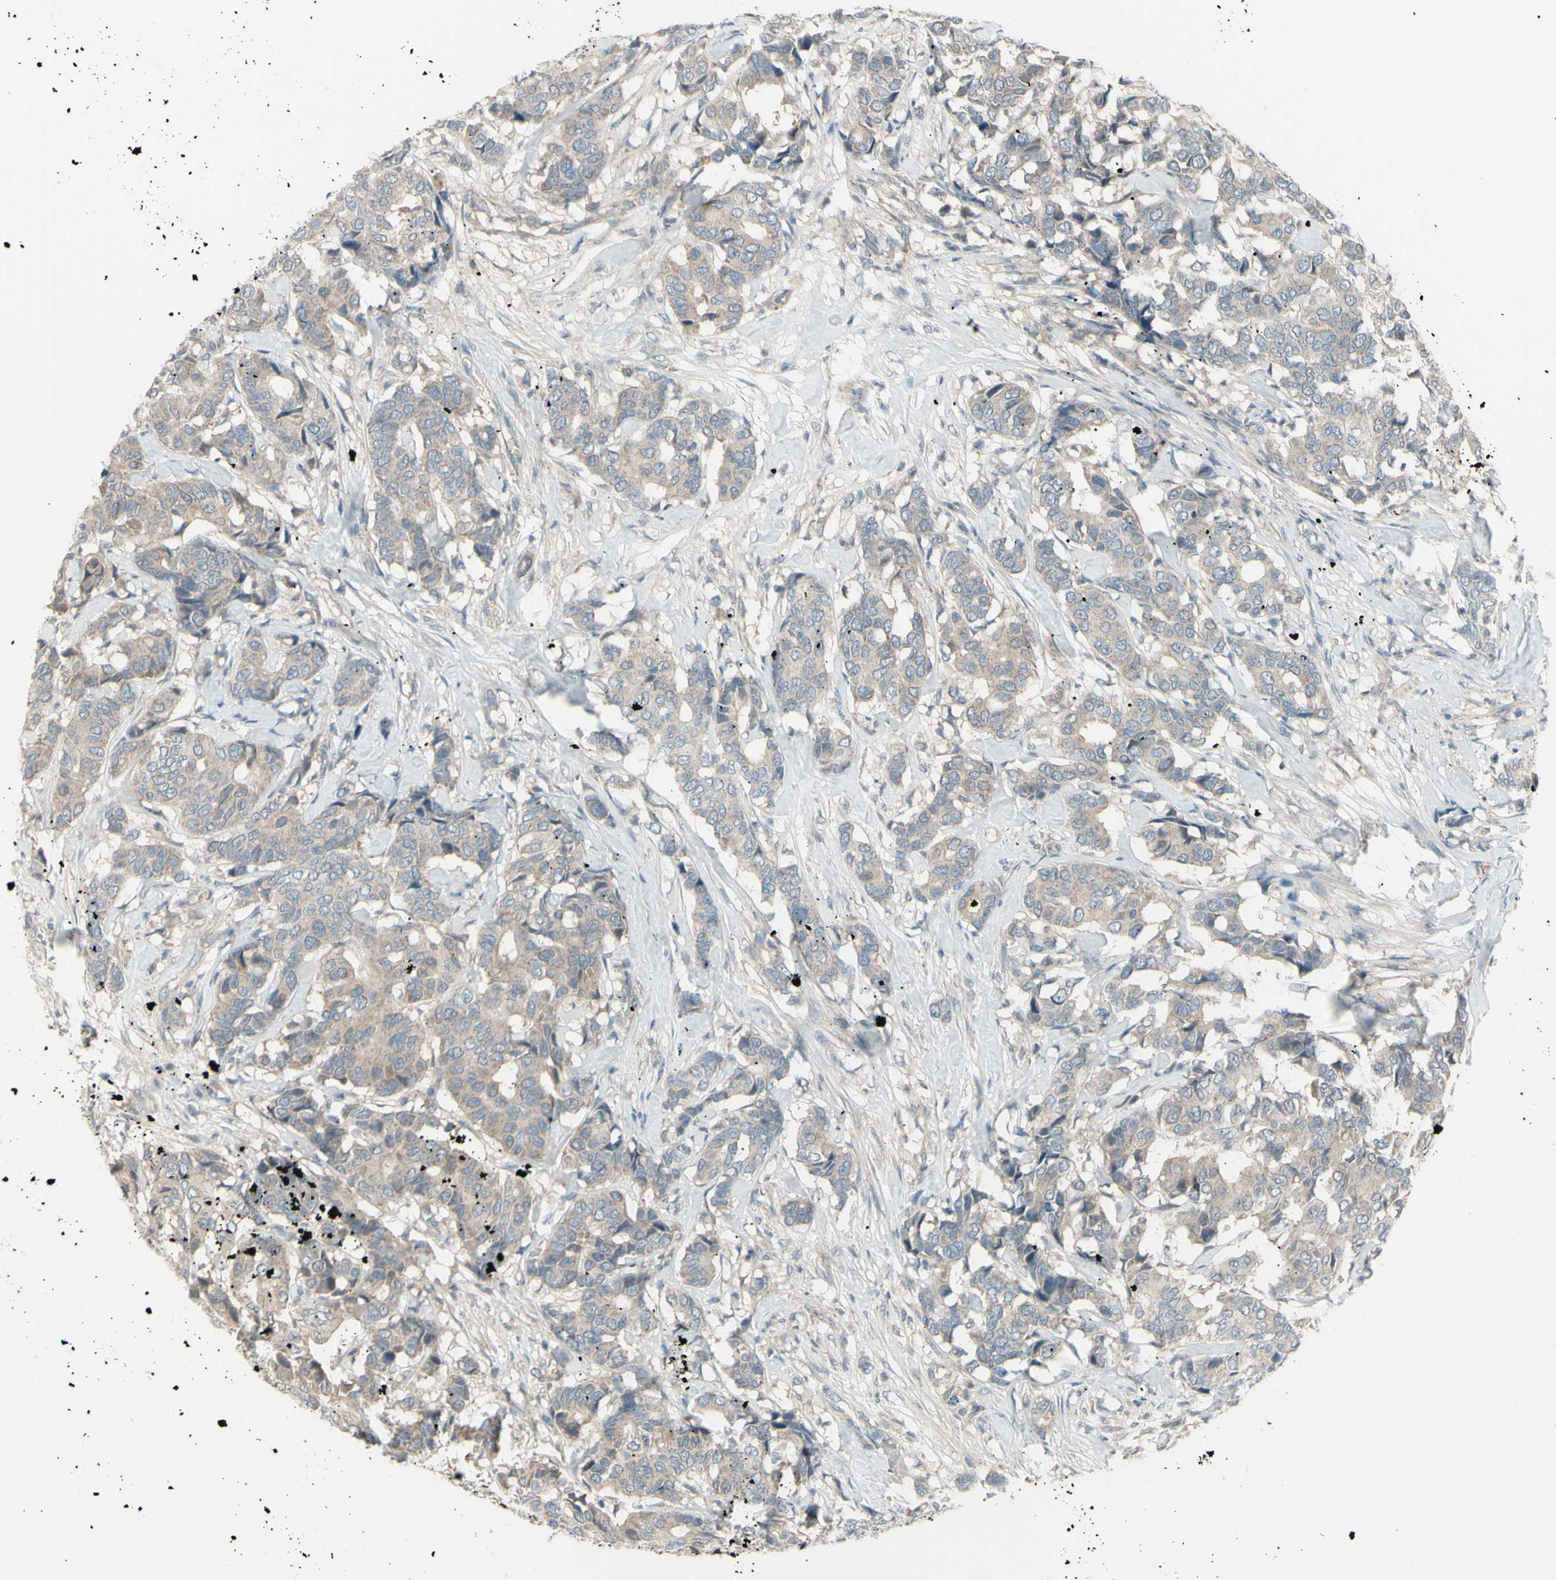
{"staining": {"intensity": "weak", "quantity": ">75%", "location": "cytoplasmic/membranous"}, "tissue": "breast cancer", "cell_type": "Tumor cells", "image_type": "cancer", "snomed": [{"axis": "morphology", "description": "Duct carcinoma"}, {"axis": "topography", "description": "Breast"}], "caption": "Human breast intraductal carcinoma stained for a protein (brown) exhibits weak cytoplasmic/membranous positive positivity in about >75% of tumor cells.", "gene": "NAXD", "patient": {"sex": "female", "age": 87}}